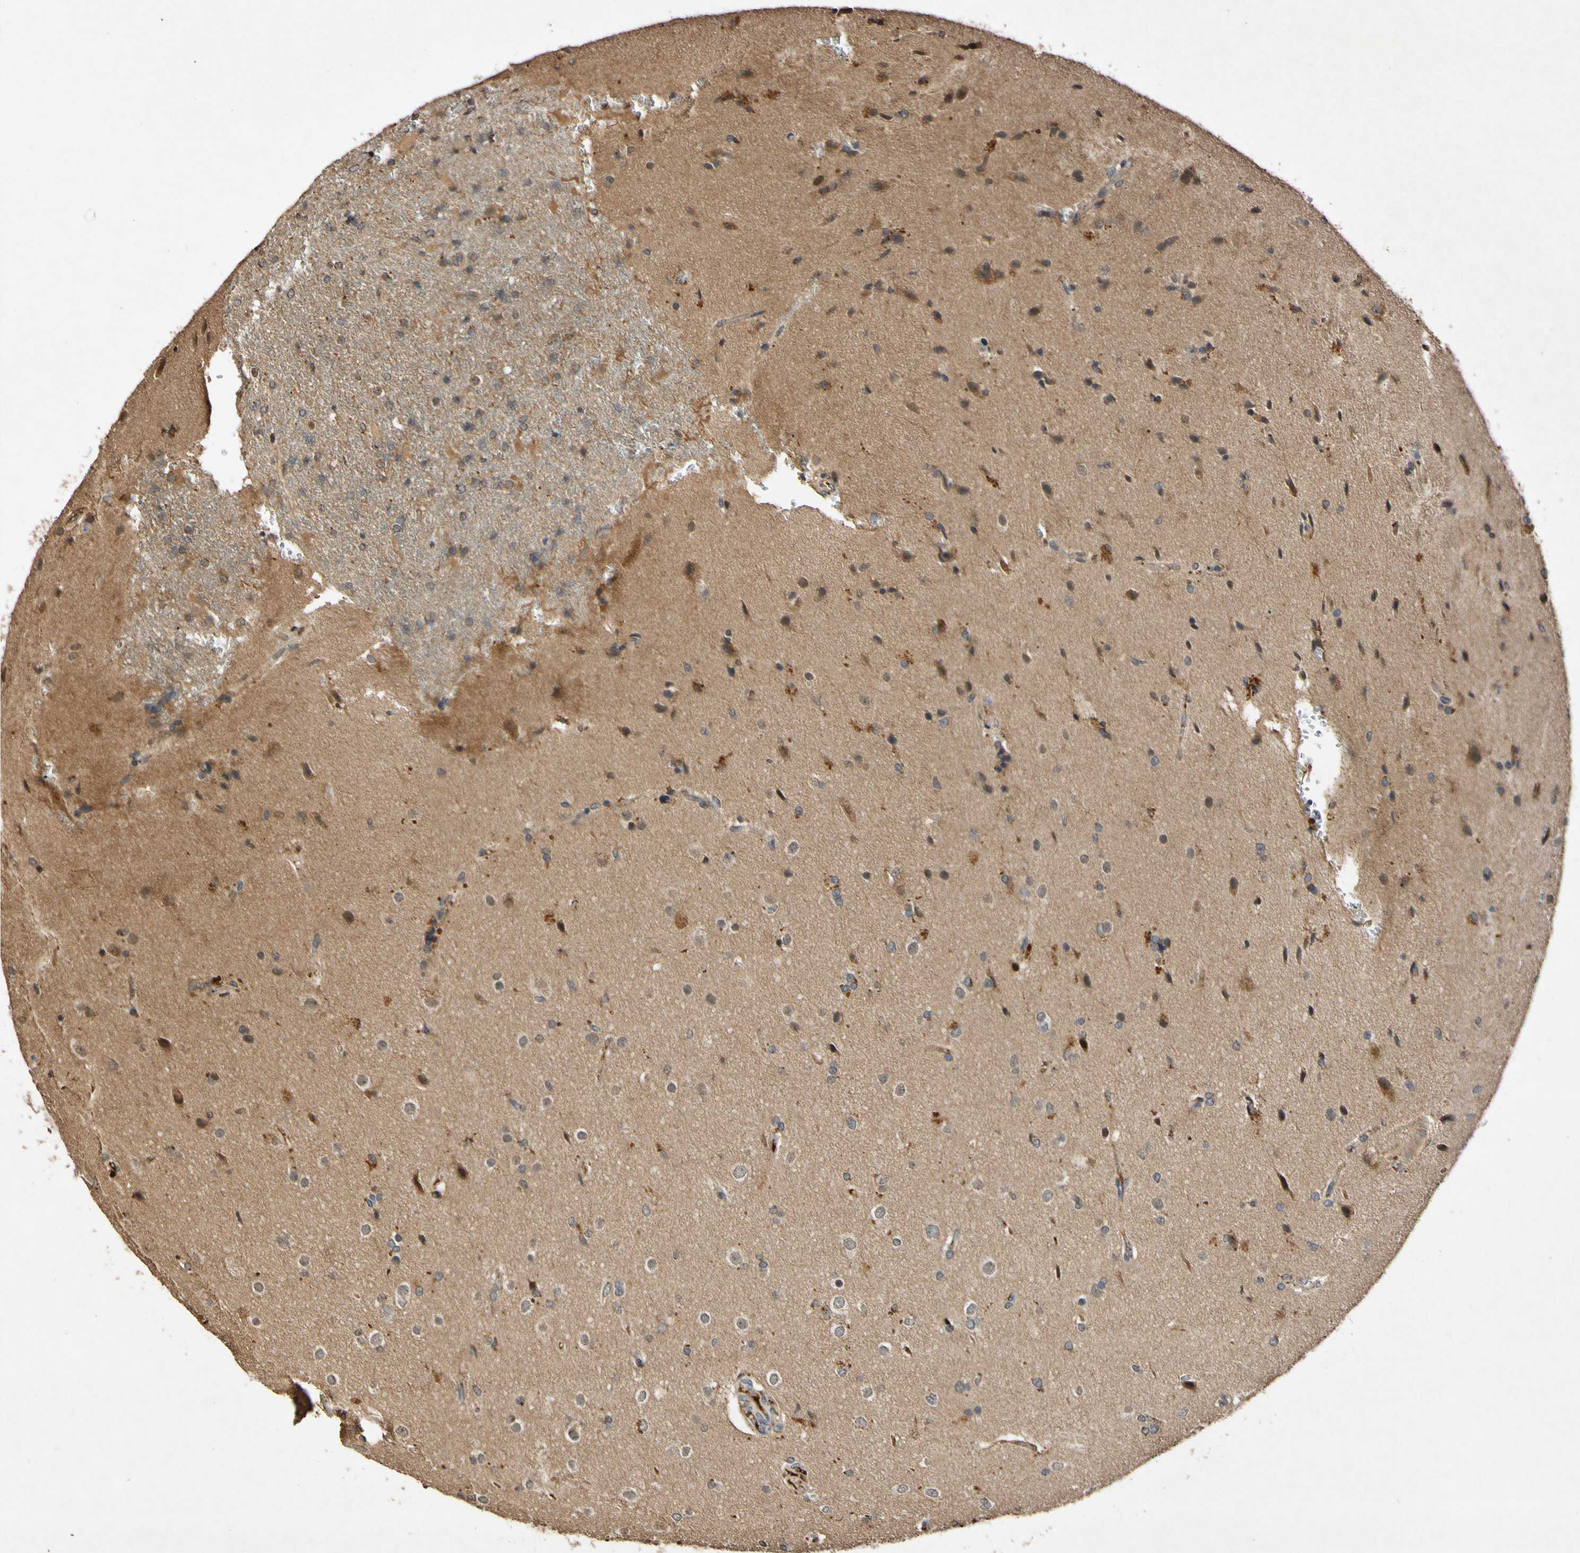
{"staining": {"intensity": "moderate", "quantity": ">75%", "location": "cytoplasmic/membranous"}, "tissue": "glioma", "cell_type": "Tumor cells", "image_type": "cancer", "snomed": [{"axis": "morphology", "description": "Glioma, malignant, High grade"}, {"axis": "topography", "description": "Brain"}], "caption": "Malignant glioma (high-grade) tissue demonstrates moderate cytoplasmic/membranous expression in about >75% of tumor cells", "gene": "PLAT", "patient": {"sex": "male", "age": 71}}